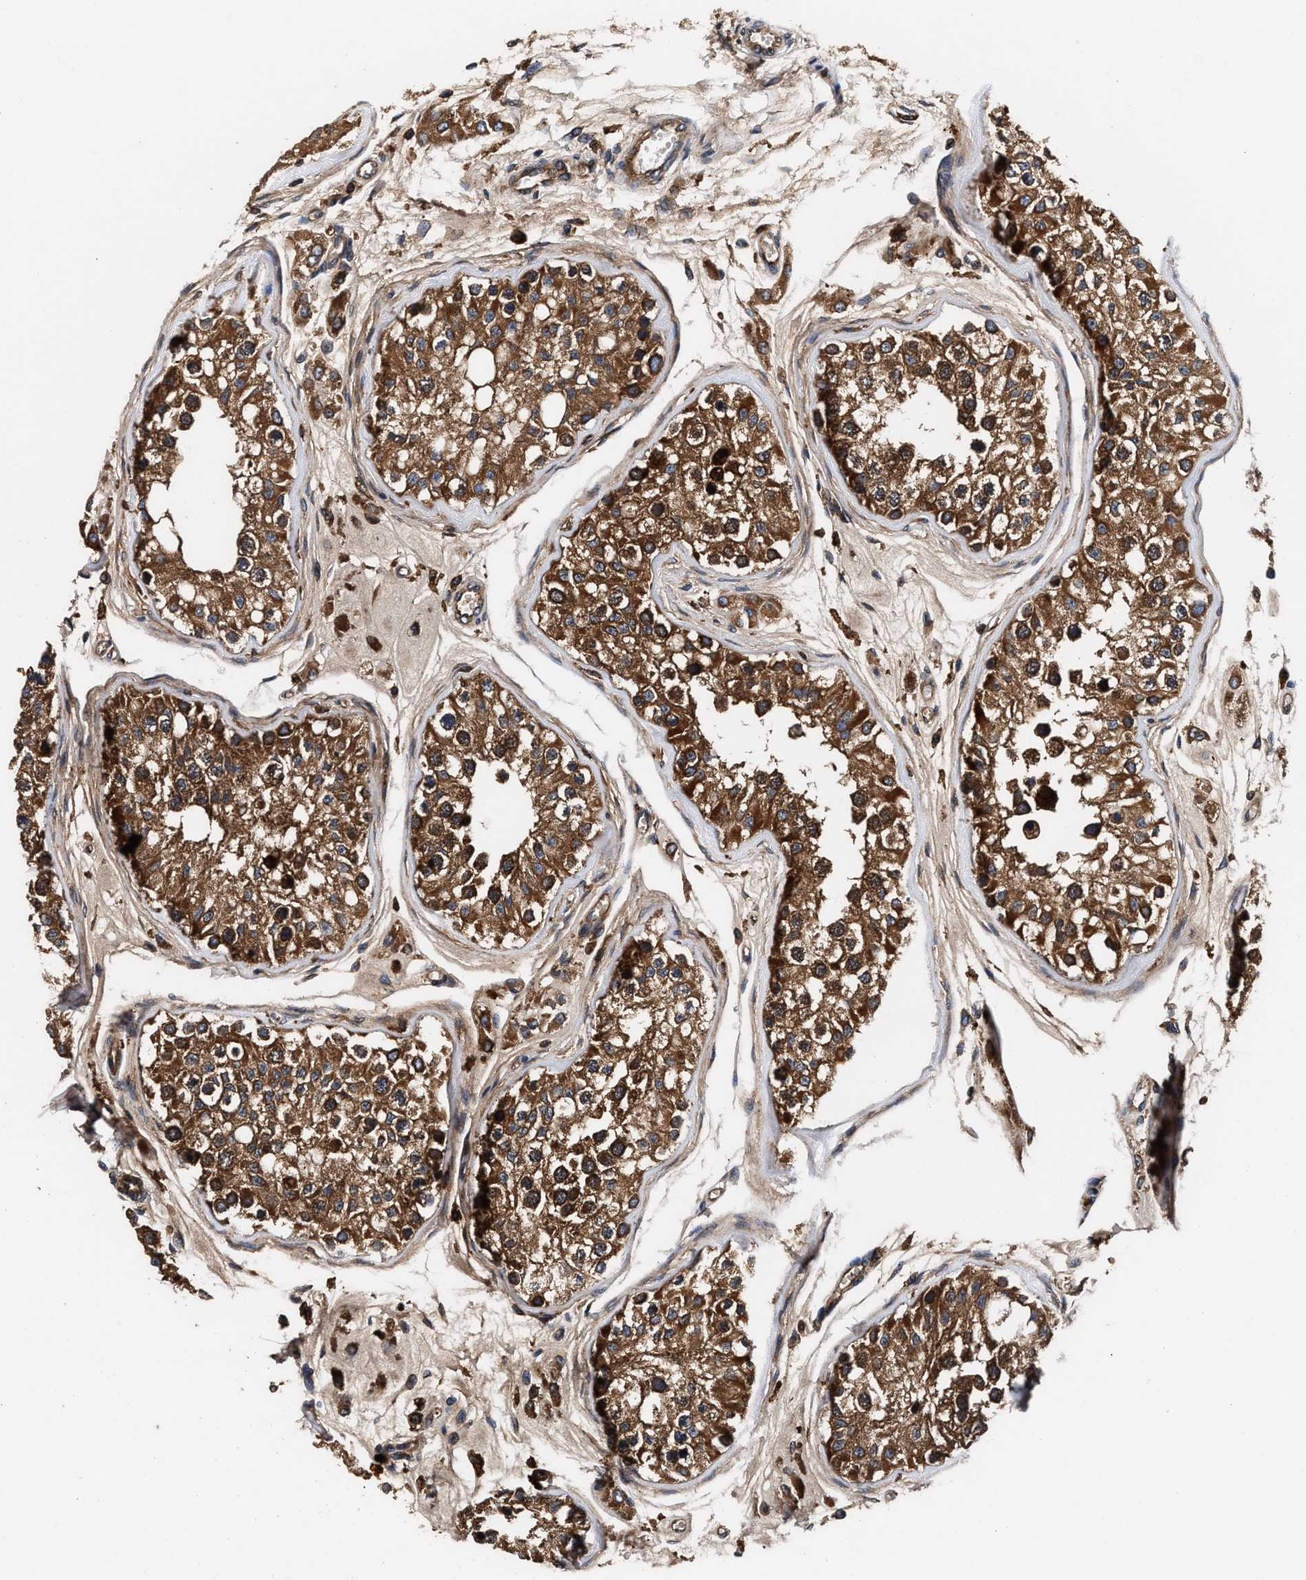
{"staining": {"intensity": "strong", "quantity": ">75%", "location": "cytoplasmic/membranous"}, "tissue": "testis", "cell_type": "Cells in seminiferous ducts", "image_type": "normal", "snomed": [{"axis": "morphology", "description": "Normal tissue, NOS"}, {"axis": "morphology", "description": "Adenocarcinoma, metastatic, NOS"}, {"axis": "topography", "description": "Testis"}], "caption": "This histopathology image shows immunohistochemistry staining of unremarkable human testis, with high strong cytoplasmic/membranous staining in approximately >75% of cells in seminiferous ducts.", "gene": "ENSG00000286112", "patient": {"sex": "male", "age": 26}}